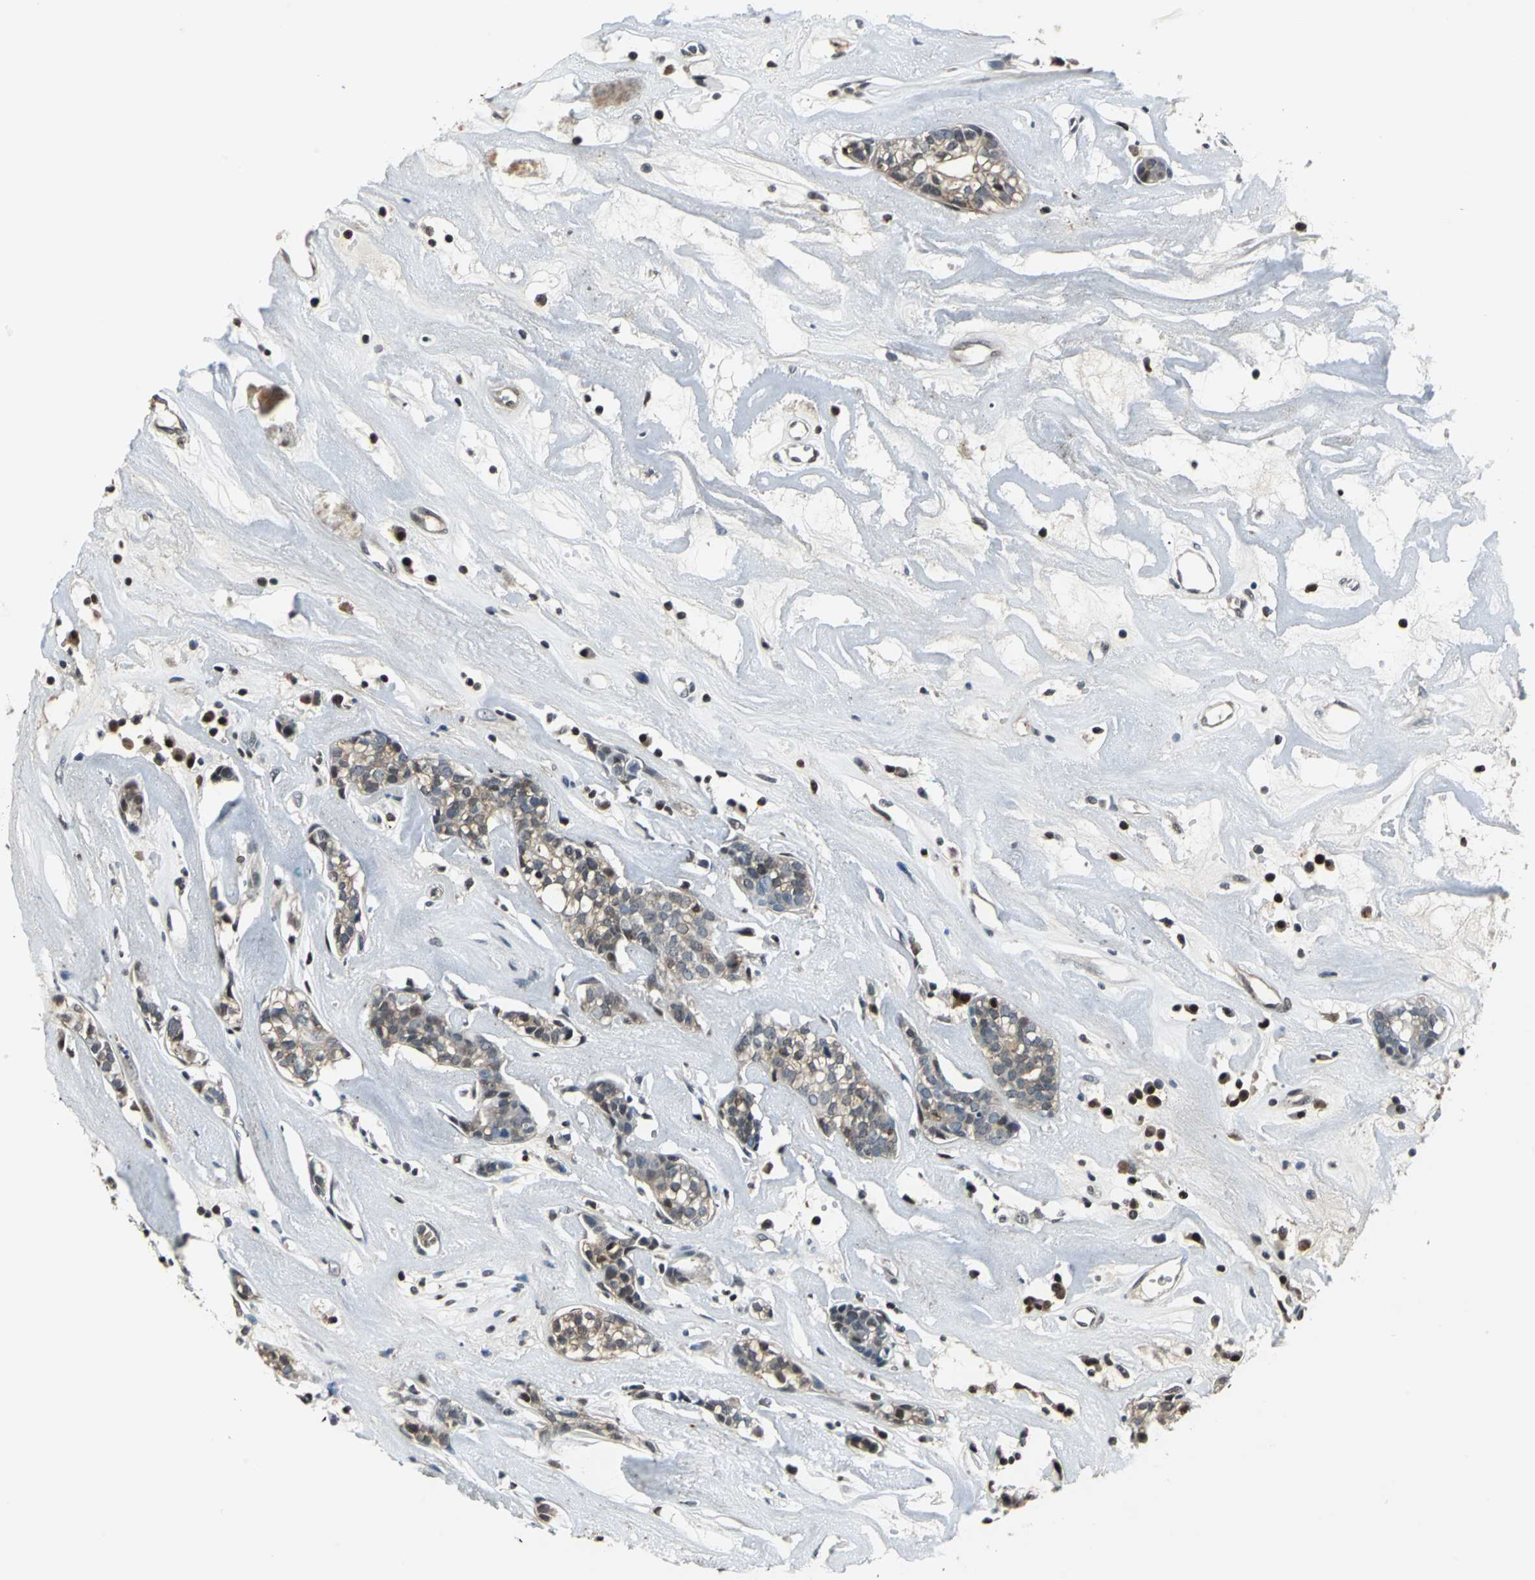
{"staining": {"intensity": "weak", "quantity": "25%-75%", "location": "cytoplasmic/membranous,nuclear"}, "tissue": "head and neck cancer", "cell_type": "Tumor cells", "image_type": "cancer", "snomed": [{"axis": "morphology", "description": "Adenocarcinoma, NOS"}, {"axis": "topography", "description": "Salivary gland"}, {"axis": "topography", "description": "Head-Neck"}], "caption": "The micrograph shows a brown stain indicating the presence of a protein in the cytoplasmic/membranous and nuclear of tumor cells in head and neck cancer. The staining was performed using DAB (3,3'-diaminobenzidine) to visualize the protein expression in brown, while the nuclei were stained in blue with hematoxylin (Magnification: 20x).", "gene": "PSME1", "patient": {"sex": "female", "age": 65}}